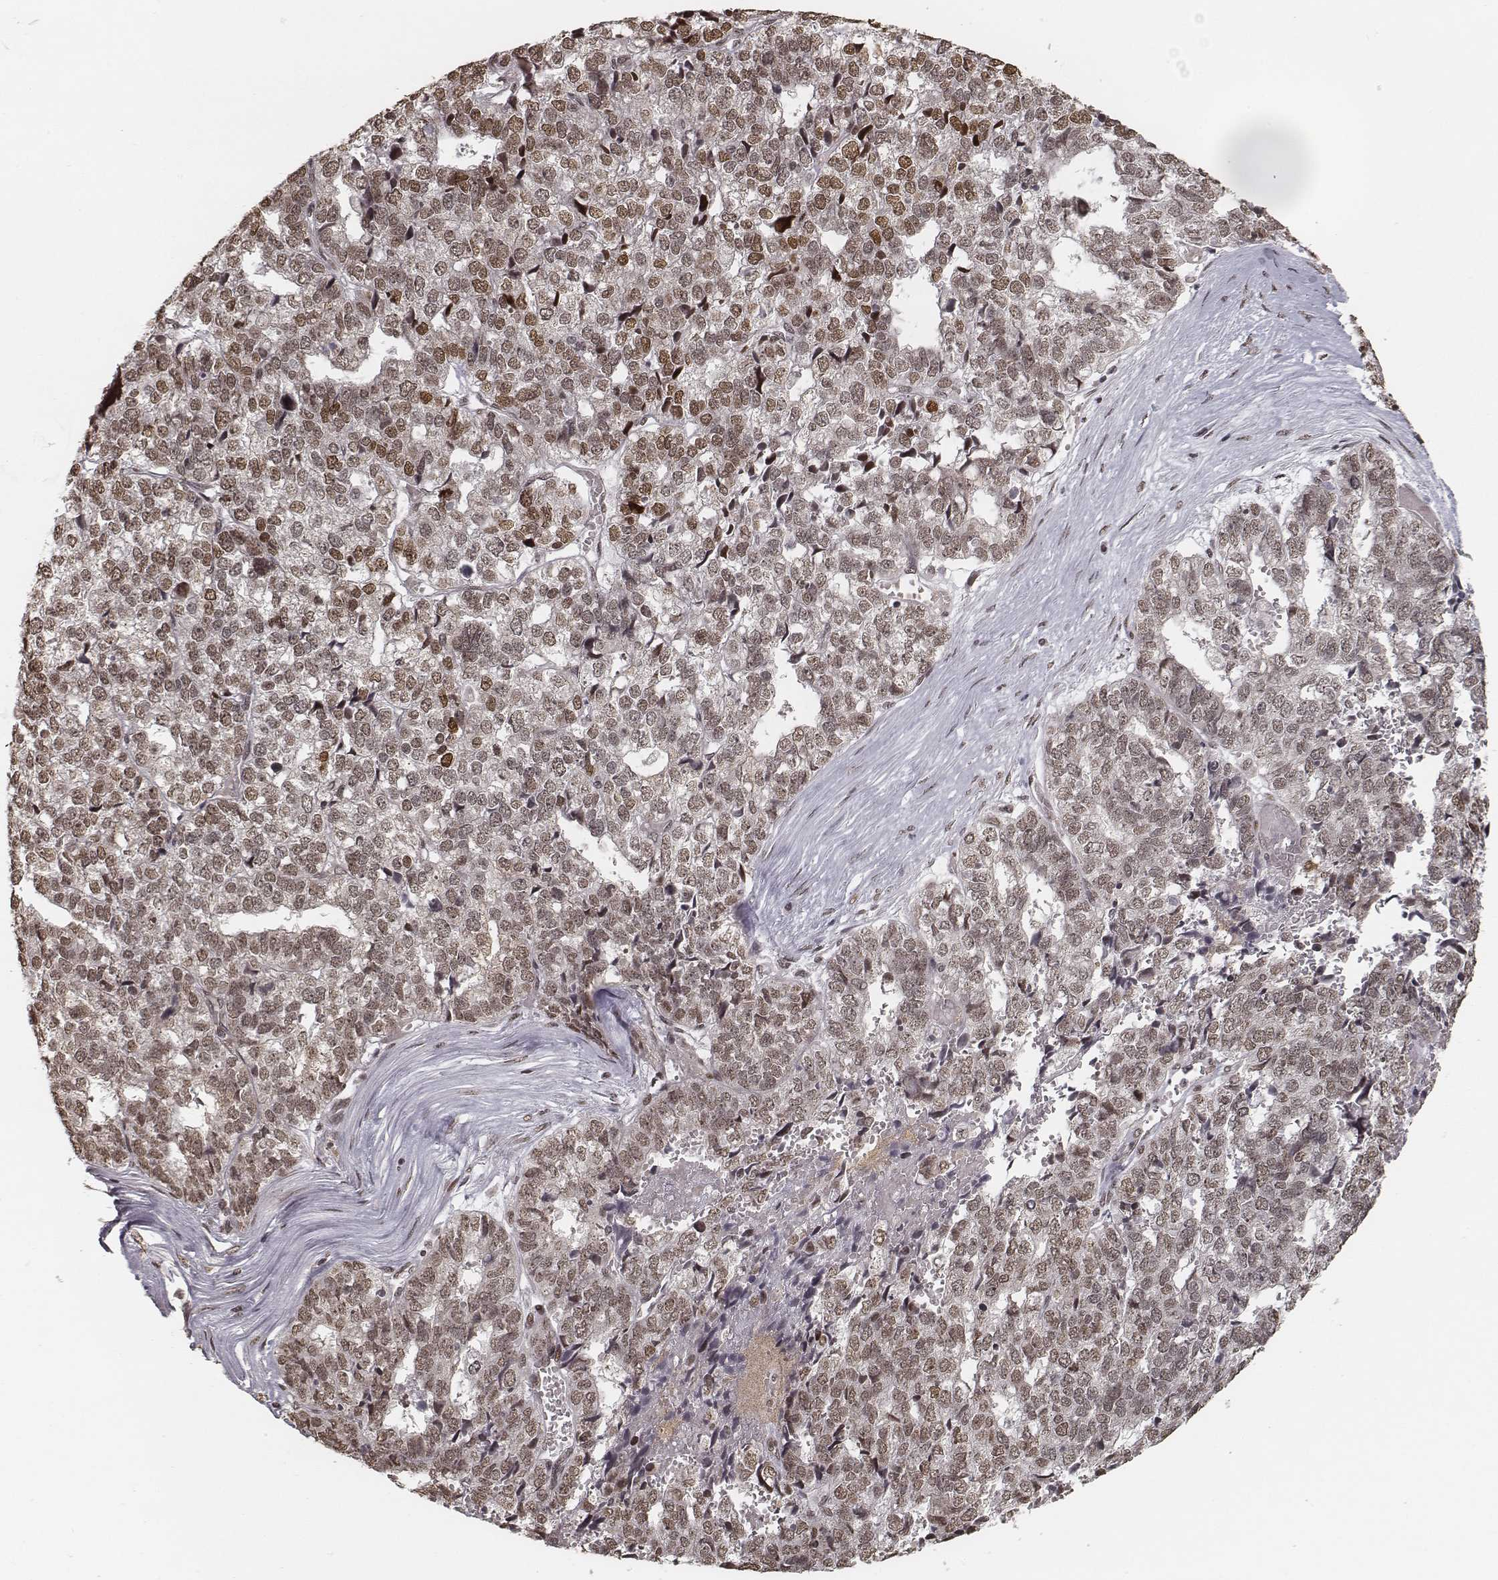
{"staining": {"intensity": "moderate", "quantity": ">75%", "location": "nuclear"}, "tissue": "stomach cancer", "cell_type": "Tumor cells", "image_type": "cancer", "snomed": [{"axis": "morphology", "description": "Adenocarcinoma, NOS"}, {"axis": "topography", "description": "Stomach"}], "caption": "Protein expression analysis of human stomach adenocarcinoma reveals moderate nuclear expression in about >75% of tumor cells.", "gene": "HMGA2", "patient": {"sex": "male", "age": 69}}